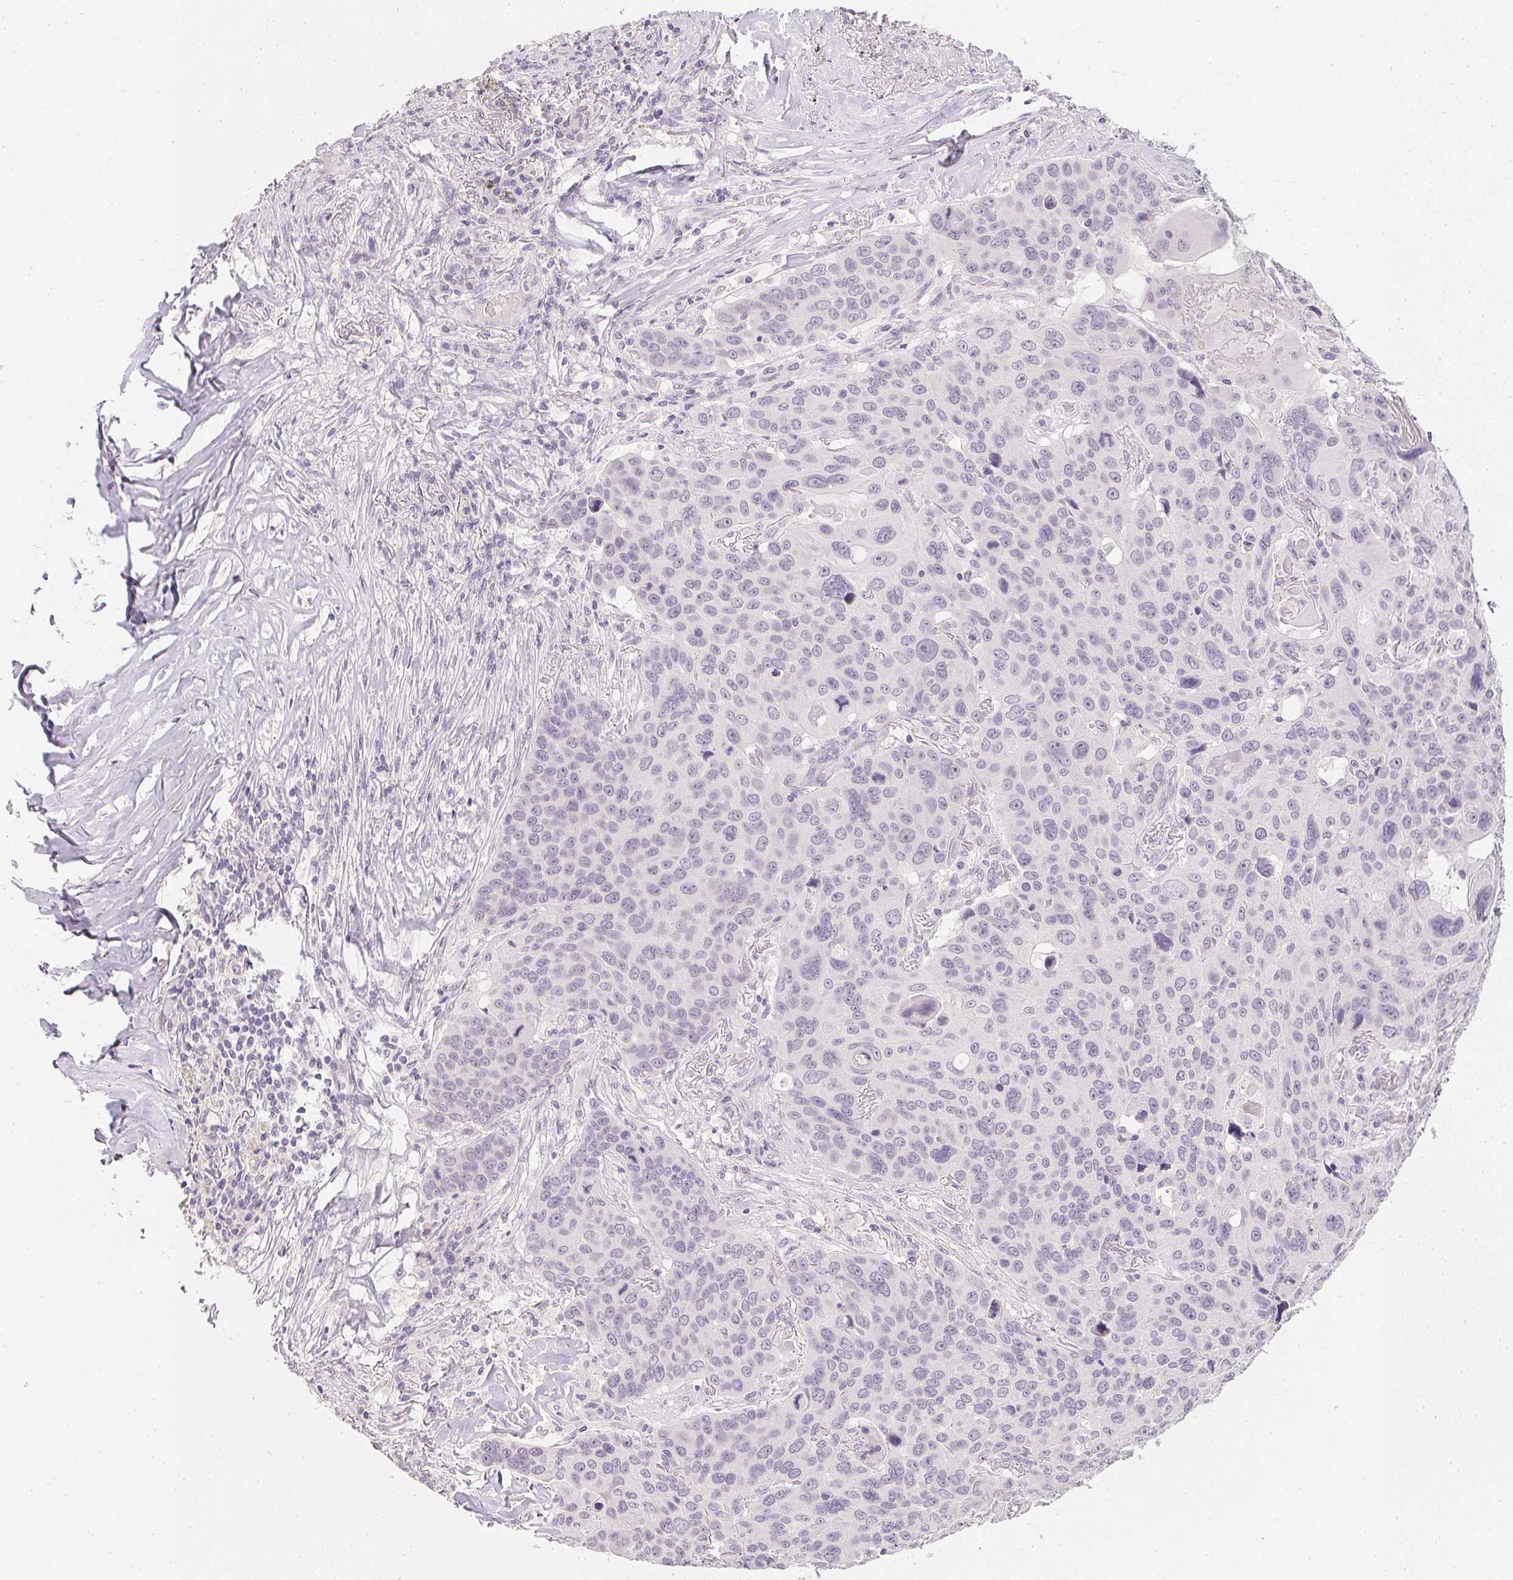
{"staining": {"intensity": "negative", "quantity": "none", "location": "none"}, "tissue": "lung cancer", "cell_type": "Tumor cells", "image_type": "cancer", "snomed": [{"axis": "morphology", "description": "Squamous cell carcinoma, NOS"}, {"axis": "topography", "description": "Lung"}], "caption": "Tumor cells are negative for protein expression in human lung cancer (squamous cell carcinoma). (Brightfield microscopy of DAB immunohistochemistry (IHC) at high magnification).", "gene": "PPY", "patient": {"sex": "male", "age": 68}}